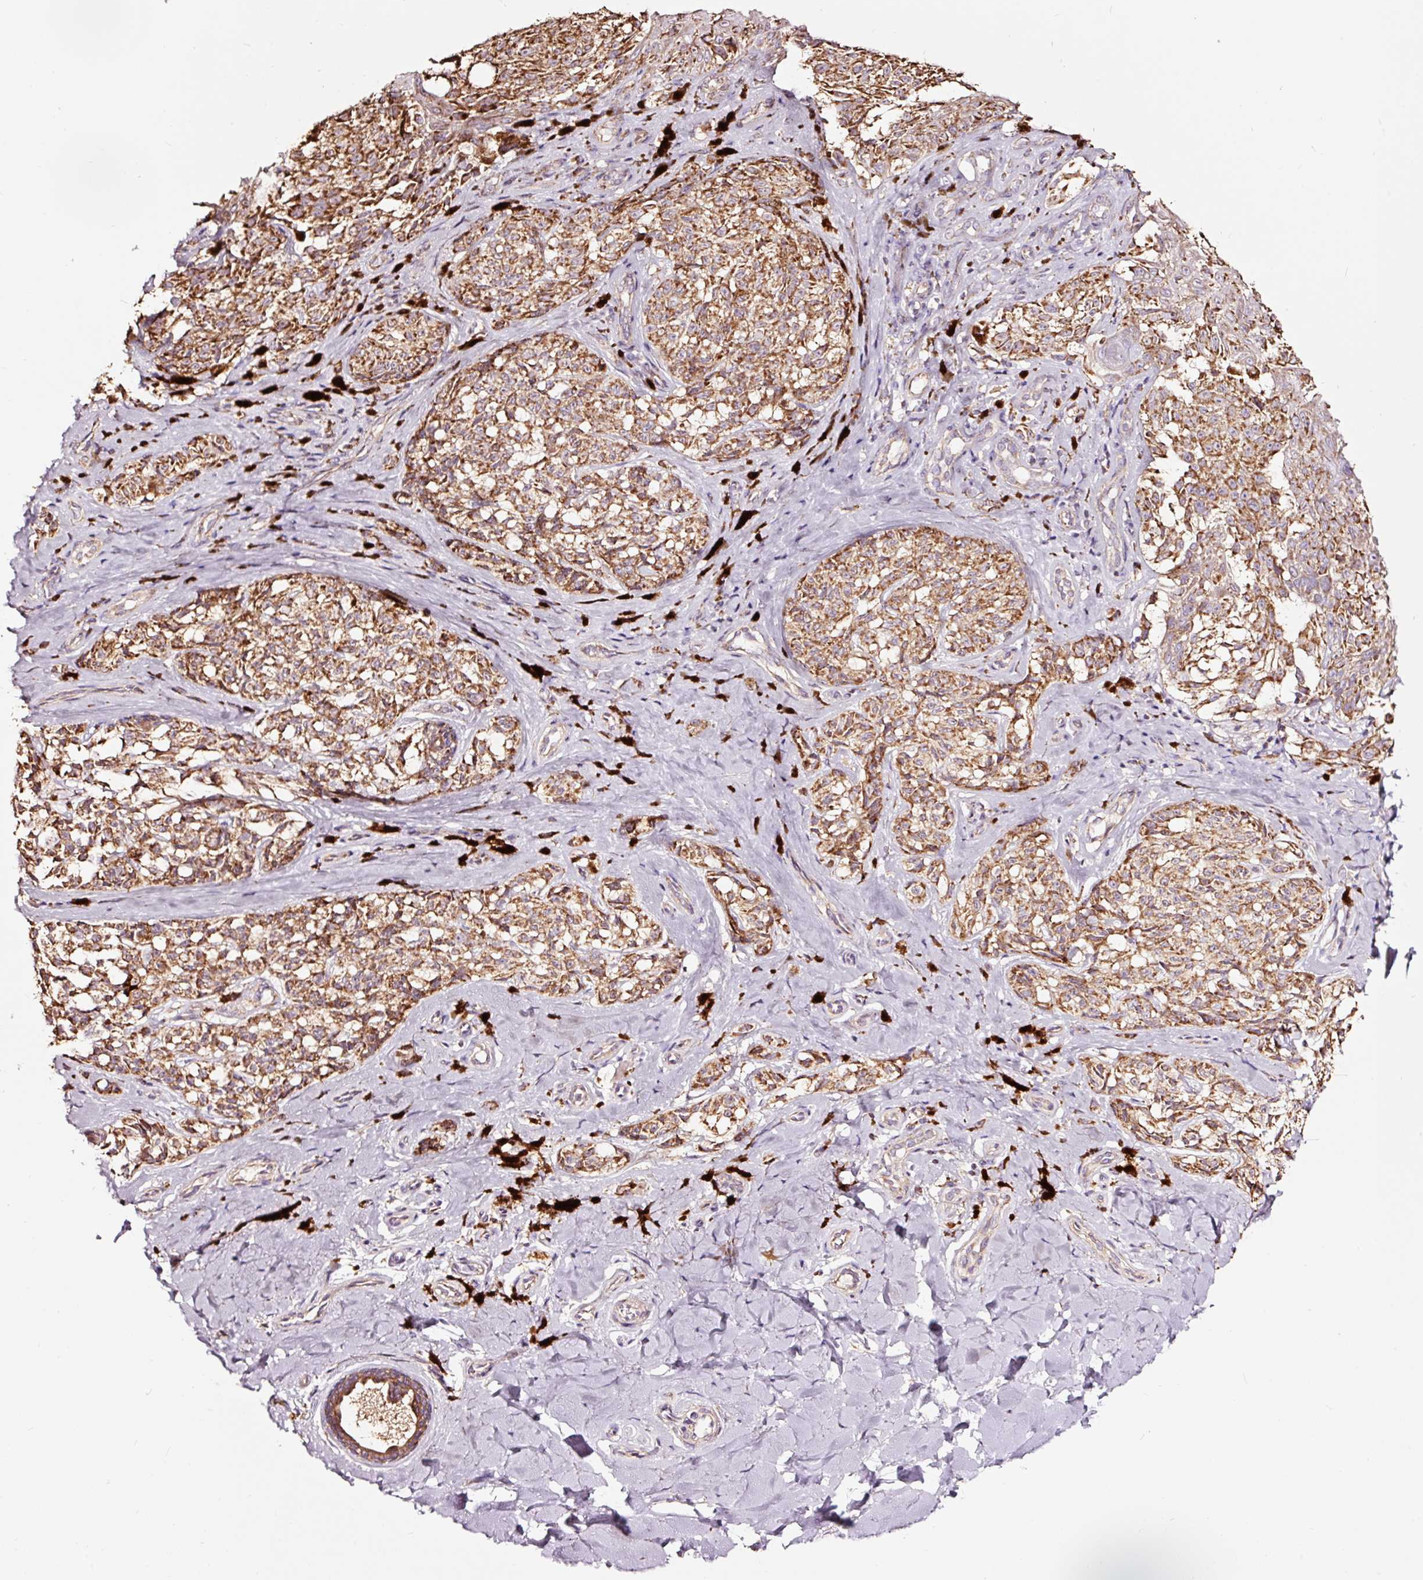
{"staining": {"intensity": "strong", "quantity": ">75%", "location": "cytoplasmic/membranous"}, "tissue": "melanoma", "cell_type": "Tumor cells", "image_type": "cancer", "snomed": [{"axis": "morphology", "description": "Malignant melanoma, NOS"}, {"axis": "topography", "description": "Skin"}], "caption": "About >75% of tumor cells in human melanoma show strong cytoplasmic/membranous protein expression as visualized by brown immunohistochemical staining.", "gene": "TPM1", "patient": {"sex": "female", "age": 65}}